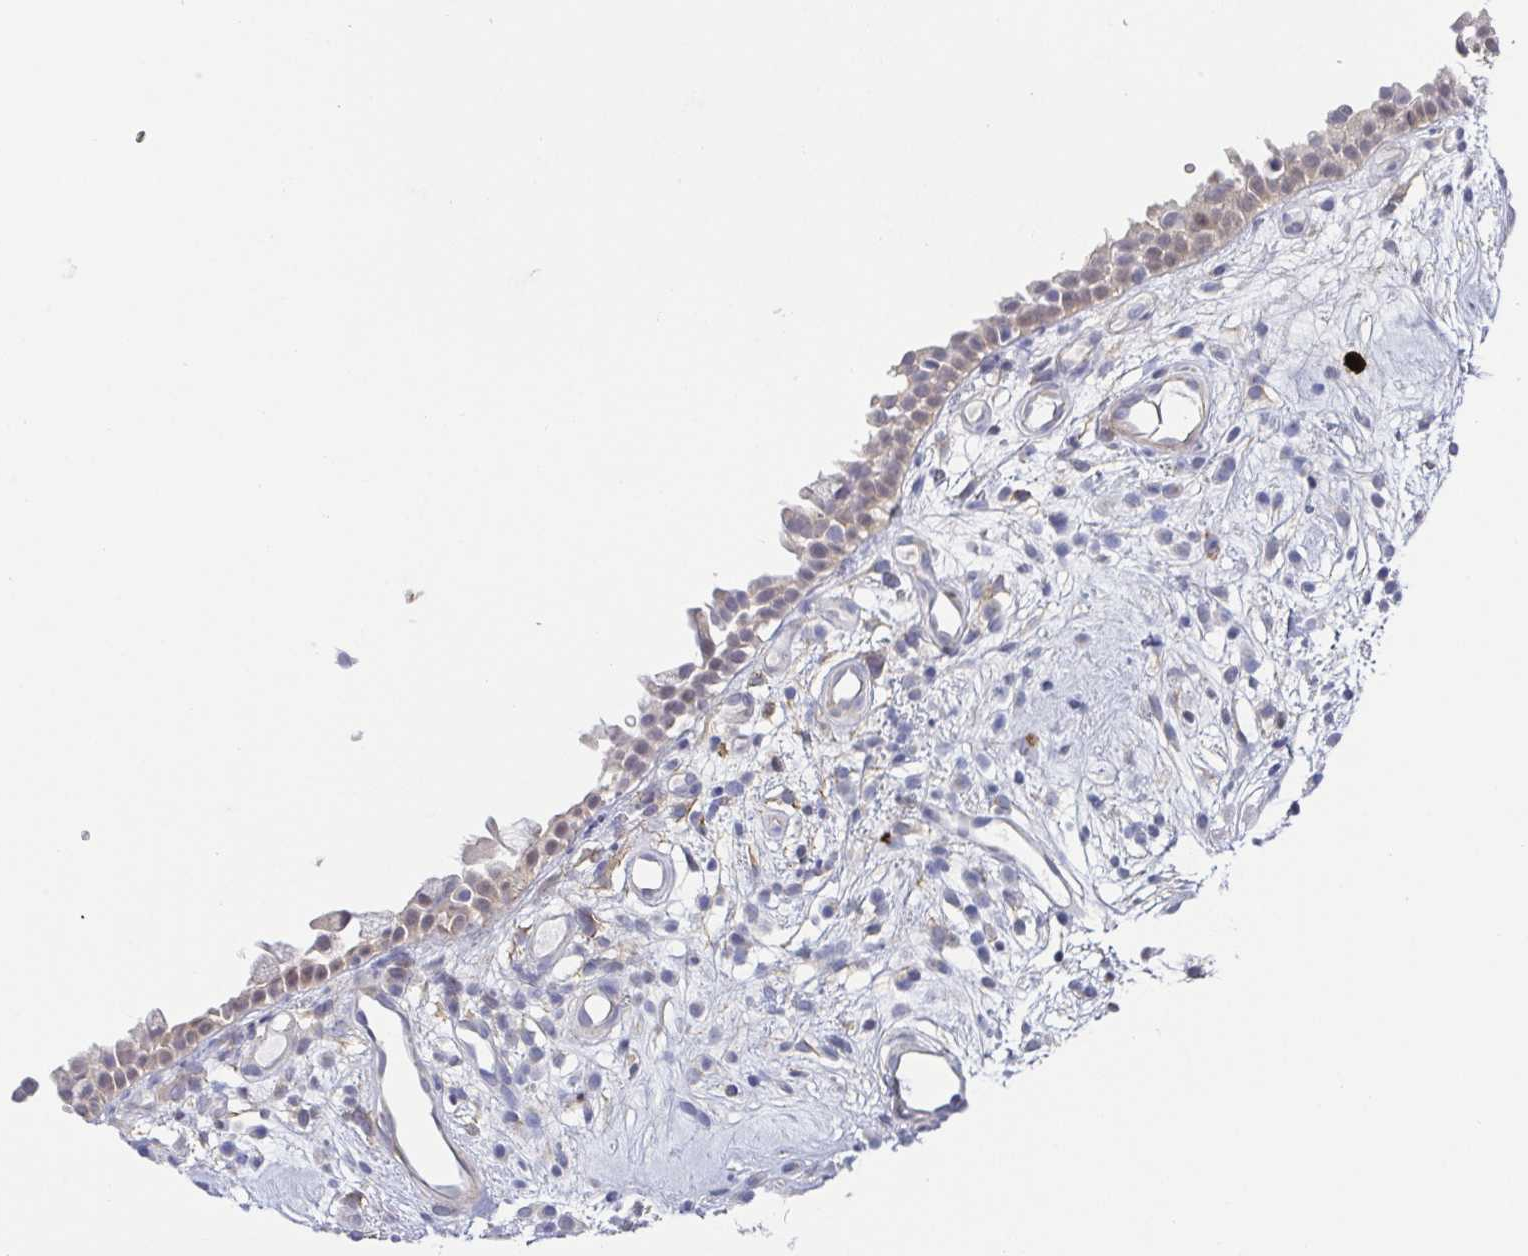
{"staining": {"intensity": "weak", "quantity": "<25%", "location": "cytoplasmic/membranous"}, "tissue": "nasopharynx", "cell_type": "Respiratory epithelial cells", "image_type": "normal", "snomed": [{"axis": "morphology", "description": "Normal tissue, NOS"}, {"axis": "morphology", "description": "Inflammation, NOS"}, {"axis": "topography", "description": "Nasopharynx"}], "caption": "The image shows no significant staining in respiratory epithelial cells of nasopharynx. Nuclei are stained in blue.", "gene": "RNASE7", "patient": {"sex": "male", "age": 54}}